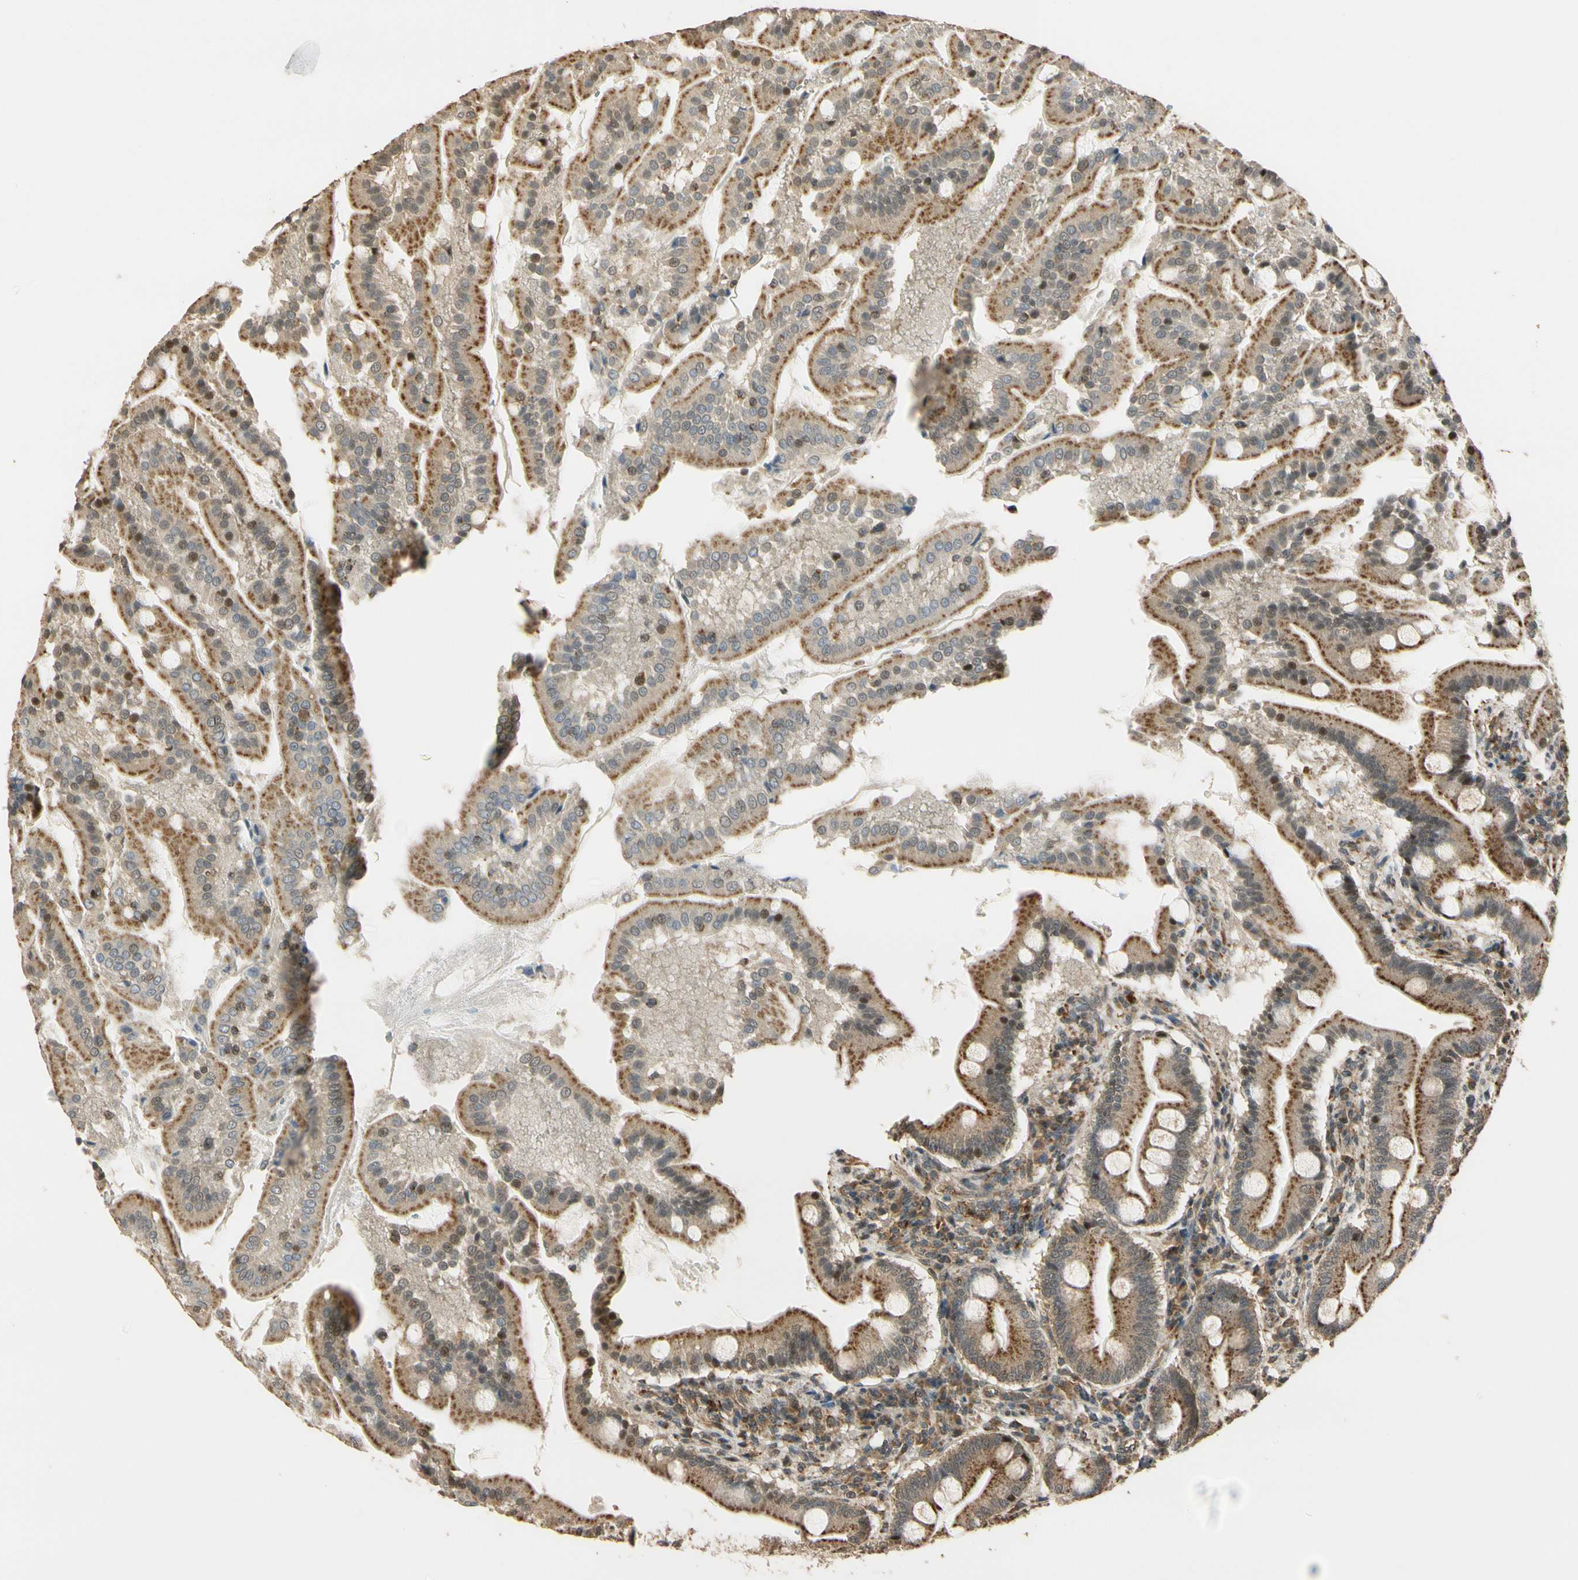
{"staining": {"intensity": "strong", "quantity": ">75%", "location": "cytoplasmic/membranous"}, "tissue": "duodenum", "cell_type": "Glandular cells", "image_type": "normal", "snomed": [{"axis": "morphology", "description": "Normal tissue, NOS"}, {"axis": "topography", "description": "Duodenum"}], "caption": "Benign duodenum exhibits strong cytoplasmic/membranous expression in about >75% of glandular cells The staining was performed using DAB, with brown indicating positive protein expression. Nuclei are stained blue with hematoxylin..", "gene": "LAMTOR1", "patient": {"sex": "male", "age": 50}}